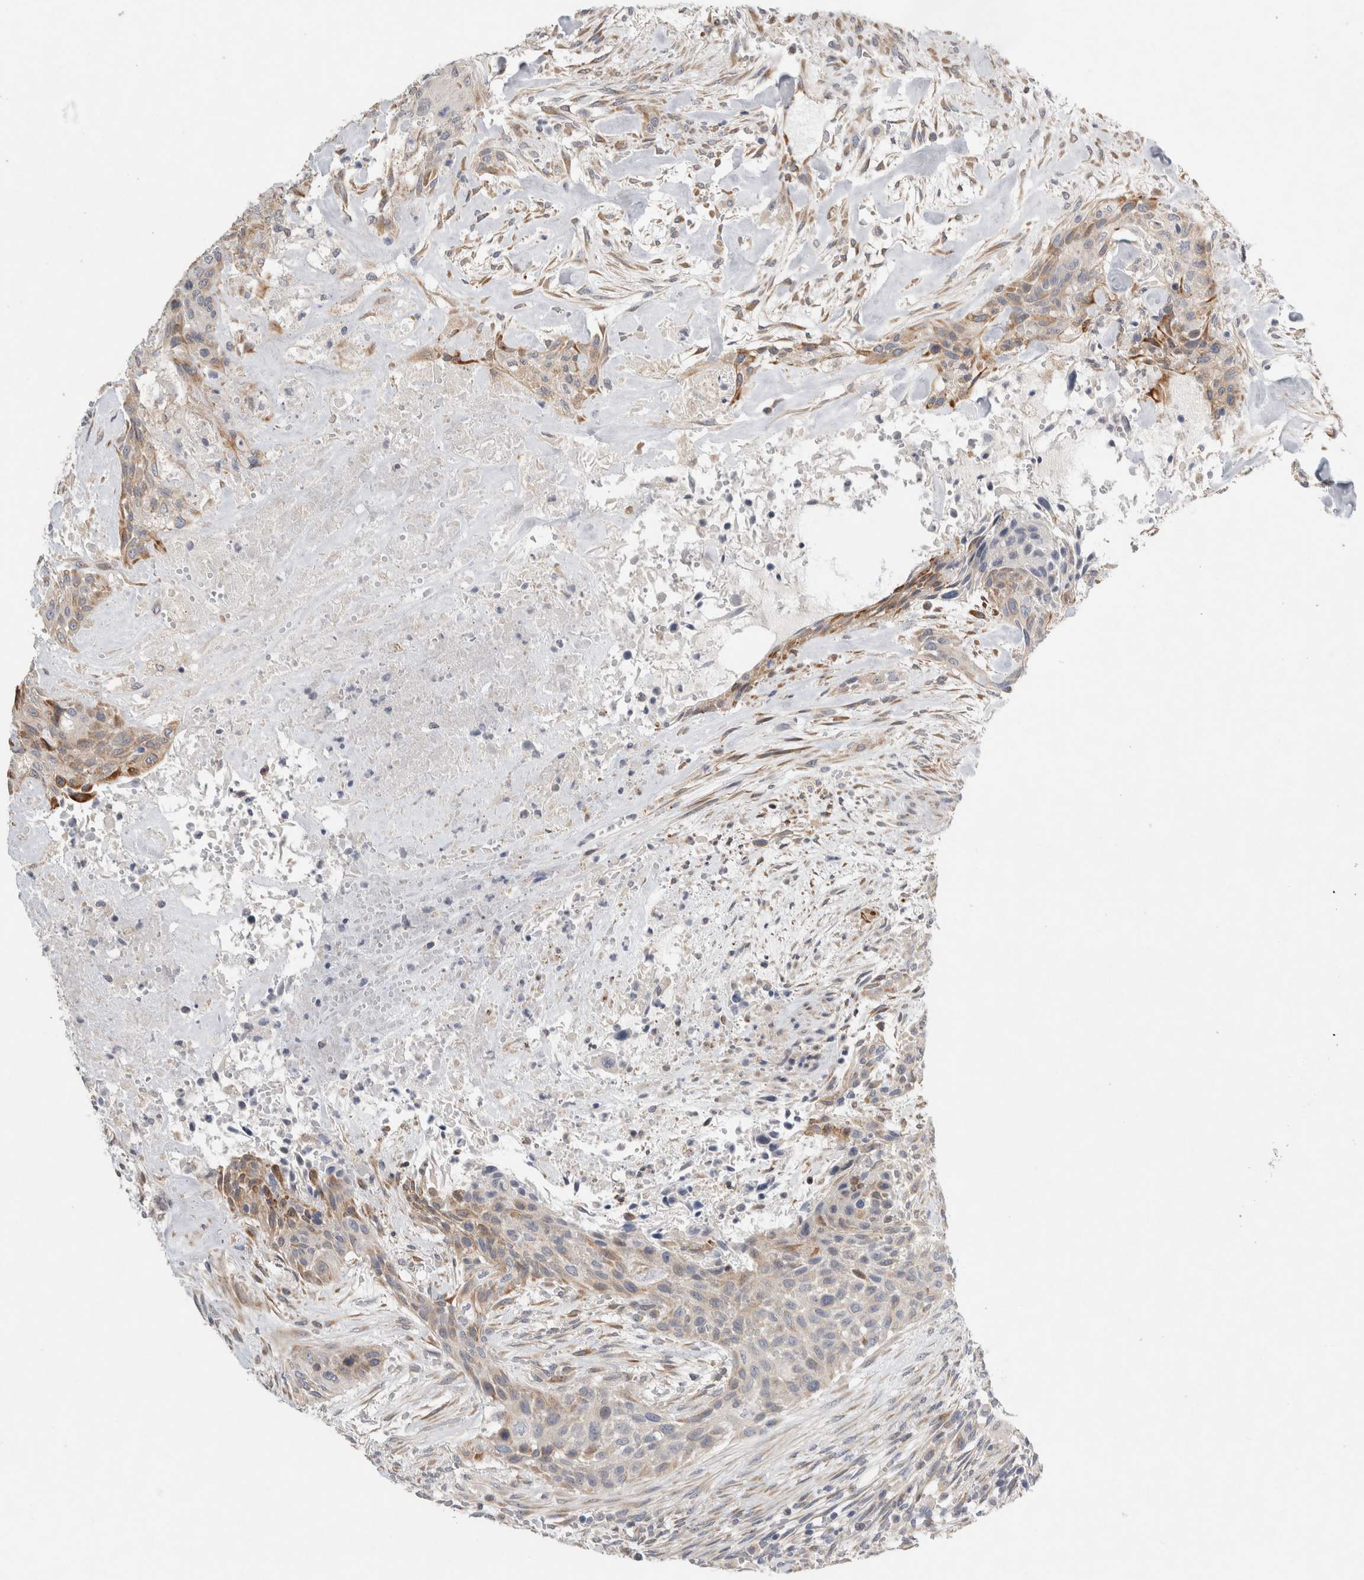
{"staining": {"intensity": "weak", "quantity": "25%-75%", "location": "cytoplasmic/membranous"}, "tissue": "urothelial cancer", "cell_type": "Tumor cells", "image_type": "cancer", "snomed": [{"axis": "morphology", "description": "Urothelial carcinoma, High grade"}, {"axis": "topography", "description": "Urinary bladder"}], "caption": "This histopathology image exhibits urothelial carcinoma (high-grade) stained with immunohistochemistry (IHC) to label a protein in brown. The cytoplasmic/membranous of tumor cells show weak positivity for the protein. Nuclei are counter-stained blue.", "gene": "TRMT9B", "patient": {"sex": "male", "age": 35}}